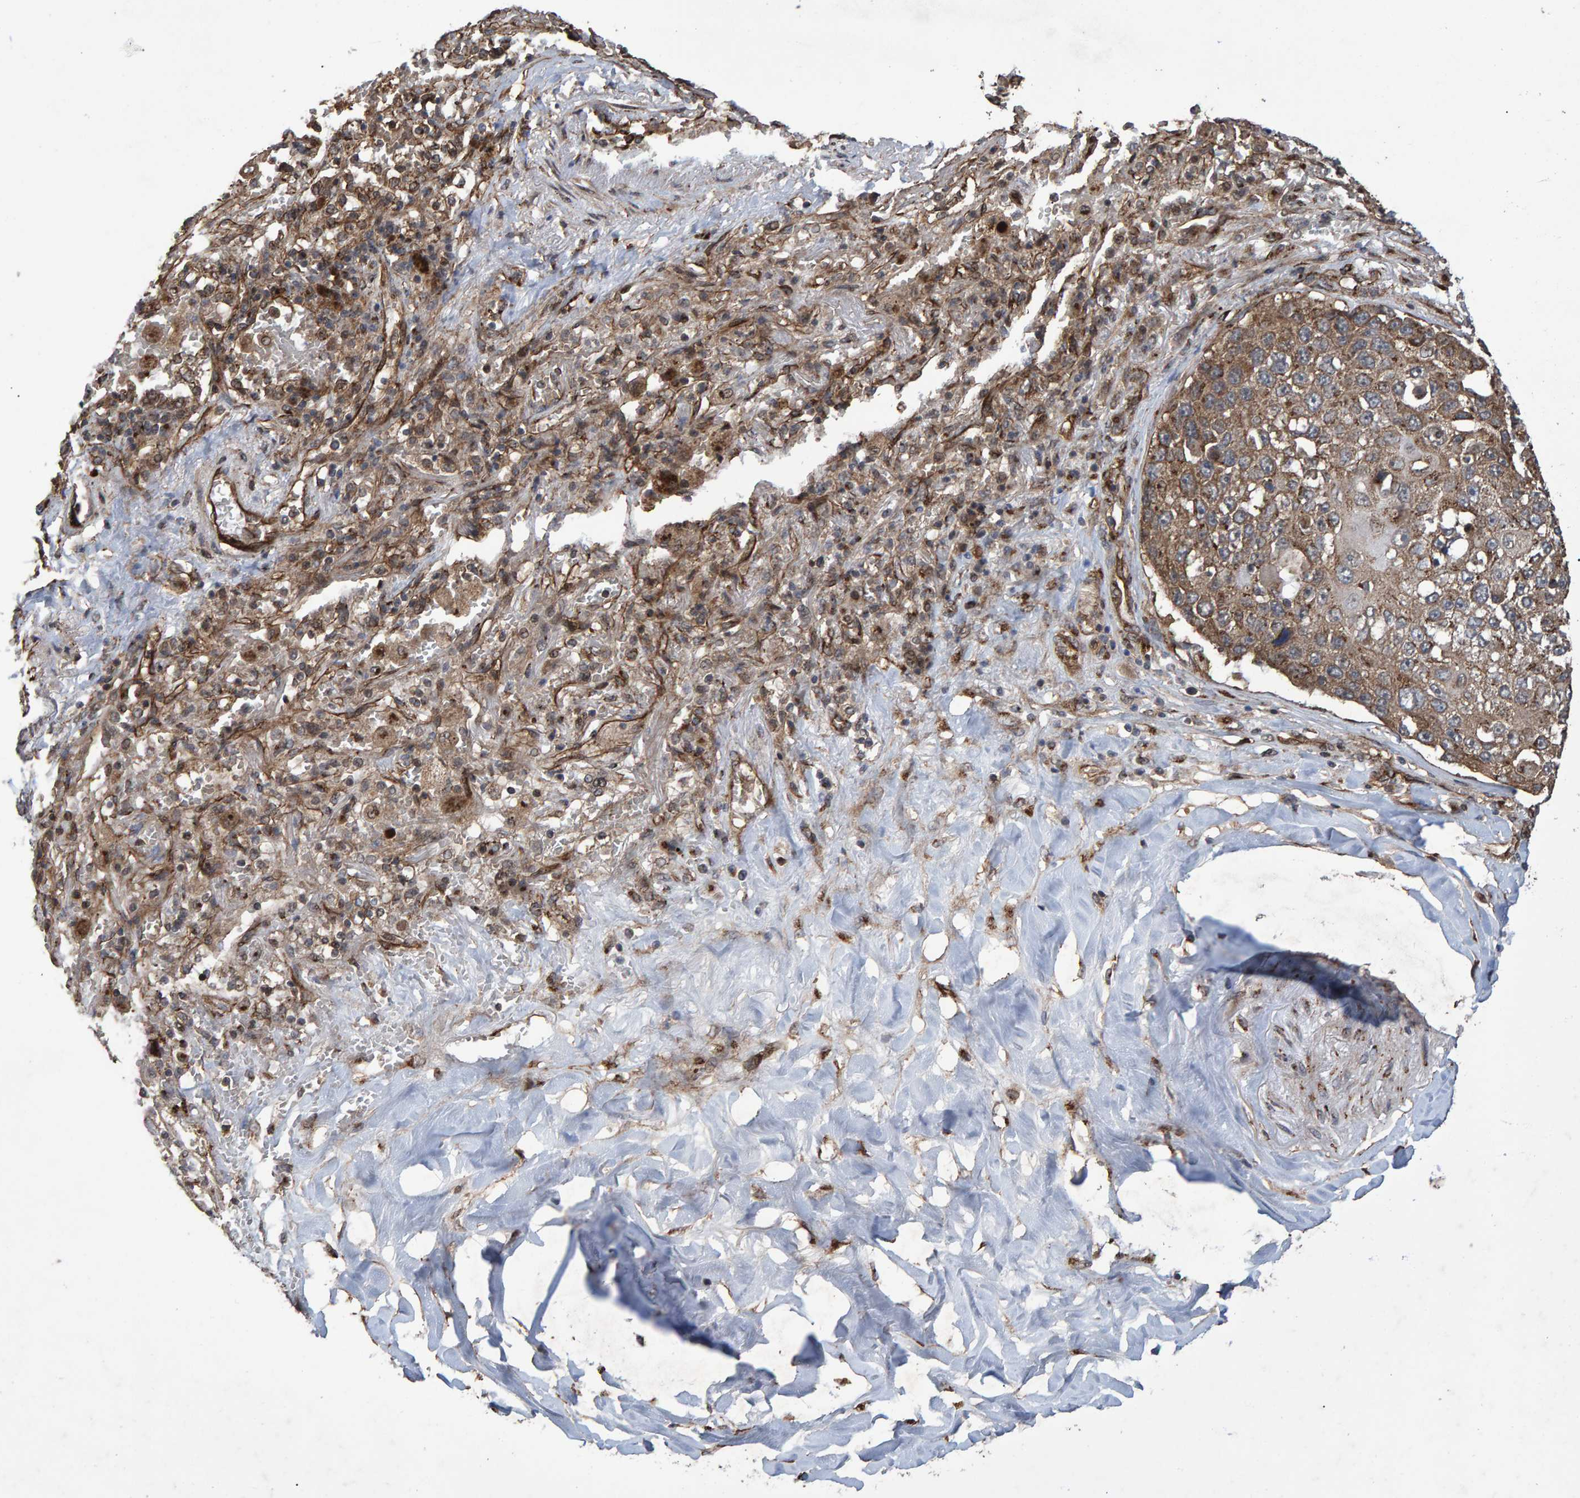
{"staining": {"intensity": "moderate", "quantity": ">75%", "location": "cytoplasmic/membranous"}, "tissue": "lung cancer", "cell_type": "Tumor cells", "image_type": "cancer", "snomed": [{"axis": "morphology", "description": "Squamous cell carcinoma, NOS"}, {"axis": "topography", "description": "Lung"}], "caption": "Protein expression analysis of human lung squamous cell carcinoma reveals moderate cytoplasmic/membranous staining in about >75% of tumor cells. (DAB IHC with brightfield microscopy, high magnification).", "gene": "TRIM68", "patient": {"sex": "male", "age": 61}}